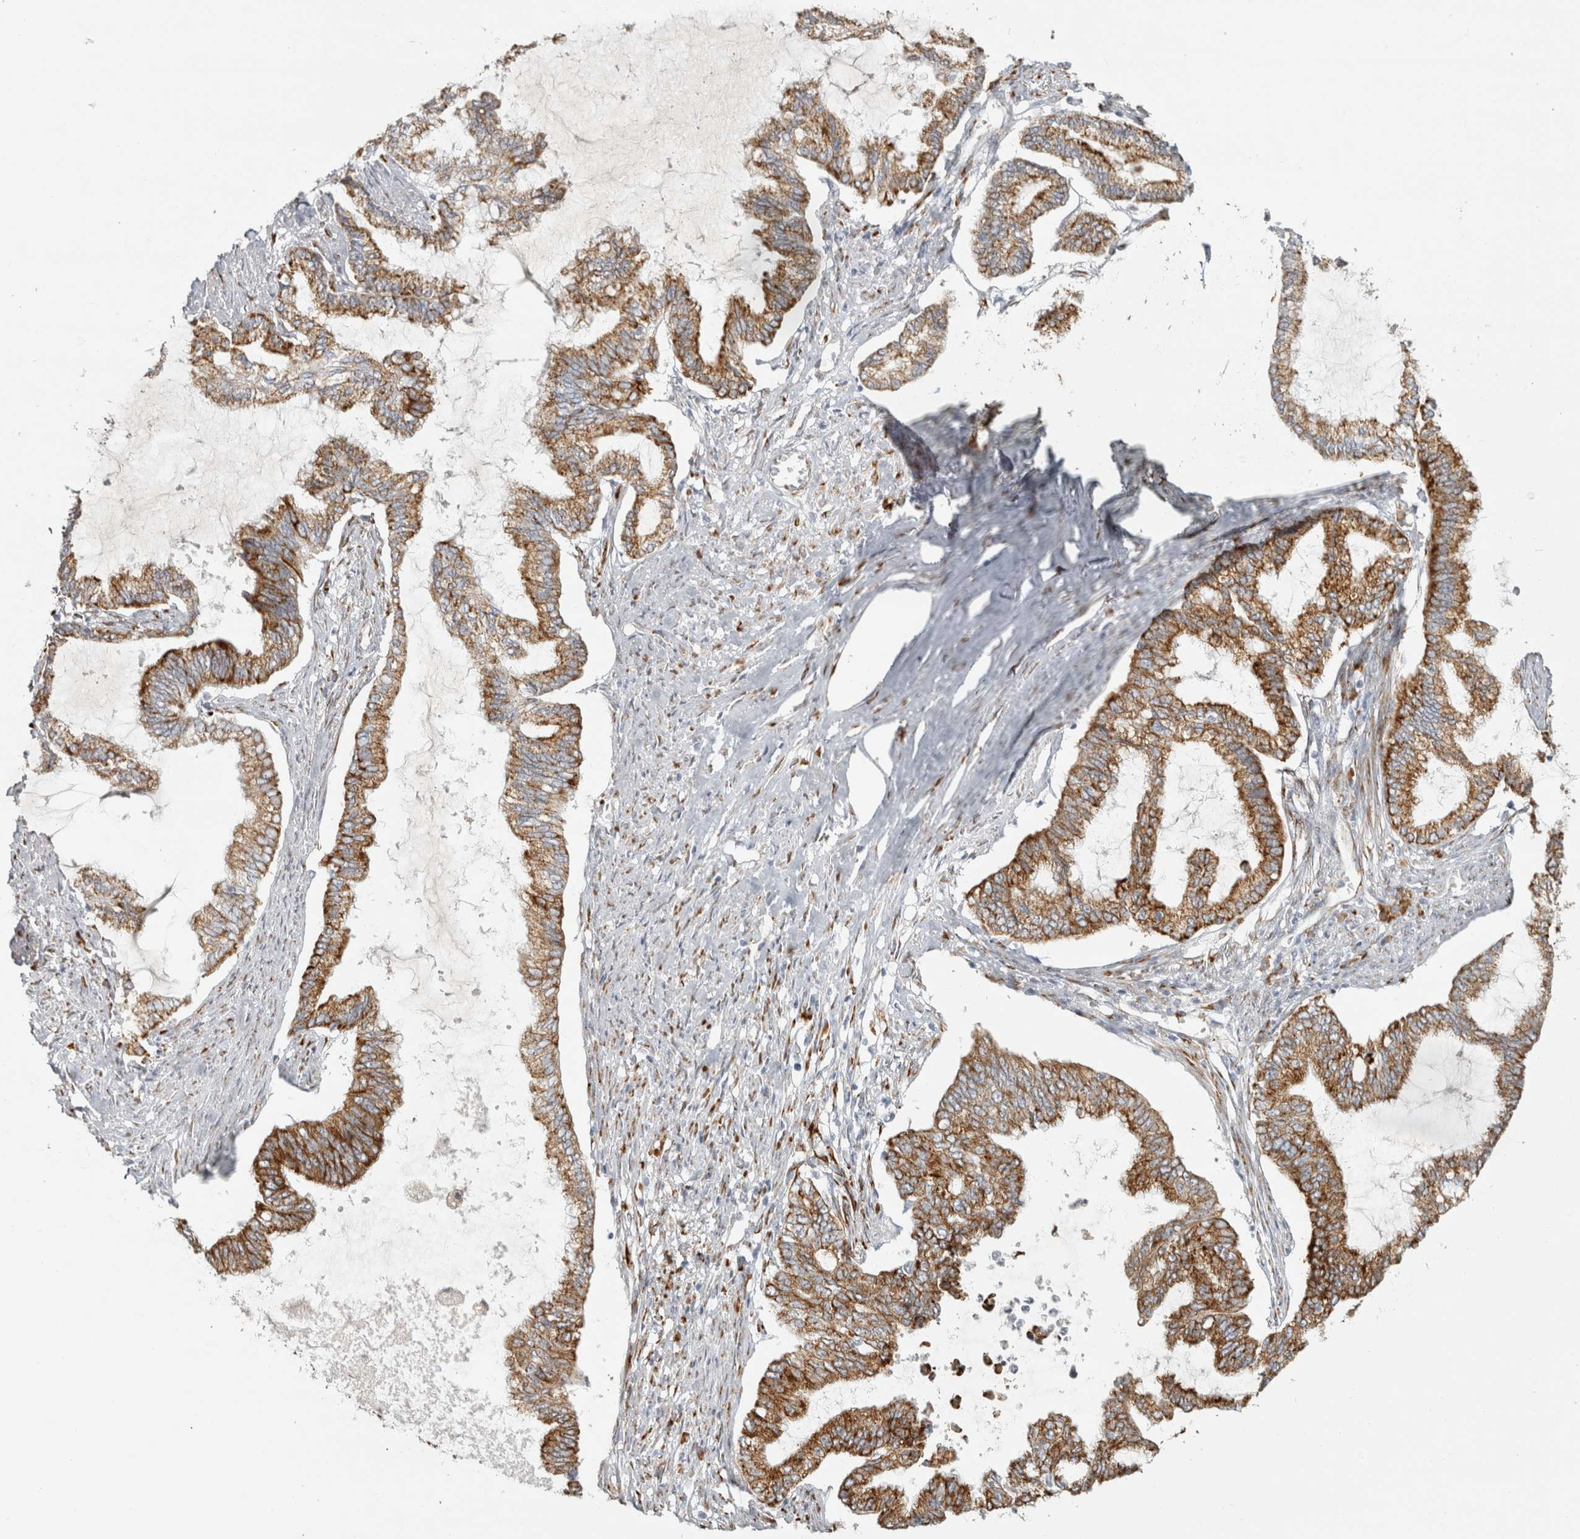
{"staining": {"intensity": "strong", "quantity": ">75%", "location": "cytoplasmic/membranous"}, "tissue": "endometrial cancer", "cell_type": "Tumor cells", "image_type": "cancer", "snomed": [{"axis": "morphology", "description": "Adenocarcinoma, NOS"}, {"axis": "topography", "description": "Endometrium"}], "caption": "Adenocarcinoma (endometrial) stained for a protein (brown) shows strong cytoplasmic/membranous positive staining in approximately >75% of tumor cells.", "gene": "OSTN", "patient": {"sex": "female", "age": 86}}